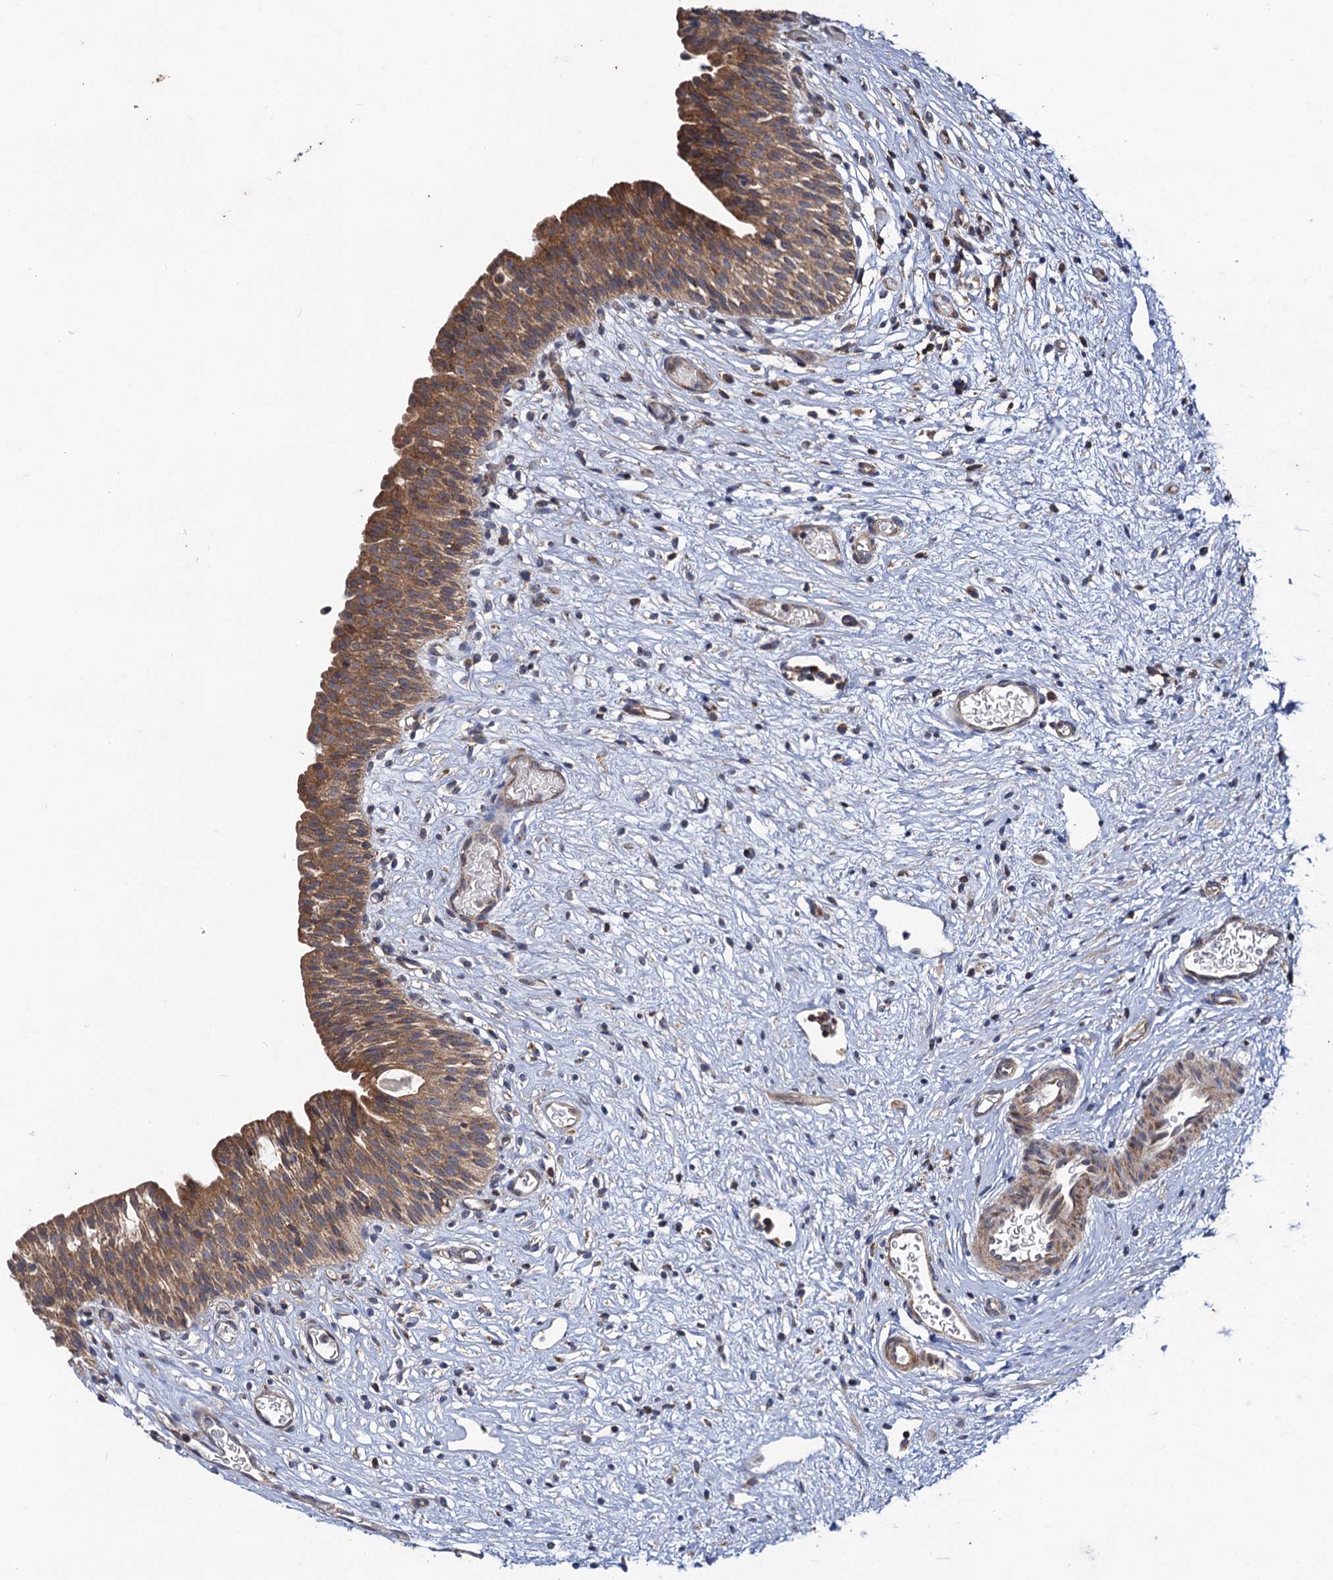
{"staining": {"intensity": "moderate", "quantity": ">75%", "location": "cytoplasmic/membranous"}, "tissue": "urinary bladder", "cell_type": "Urothelial cells", "image_type": "normal", "snomed": [{"axis": "morphology", "description": "Transitional cell carcinoma in-situ"}, {"axis": "topography", "description": "Urinary bladder"}], "caption": "A high-resolution micrograph shows IHC staining of normal urinary bladder, which displays moderate cytoplasmic/membranous staining in approximately >75% of urothelial cells. Nuclei are stained in blue.", "gene": "DYDC1", "patient": {"sex": "male", "age": 74}}